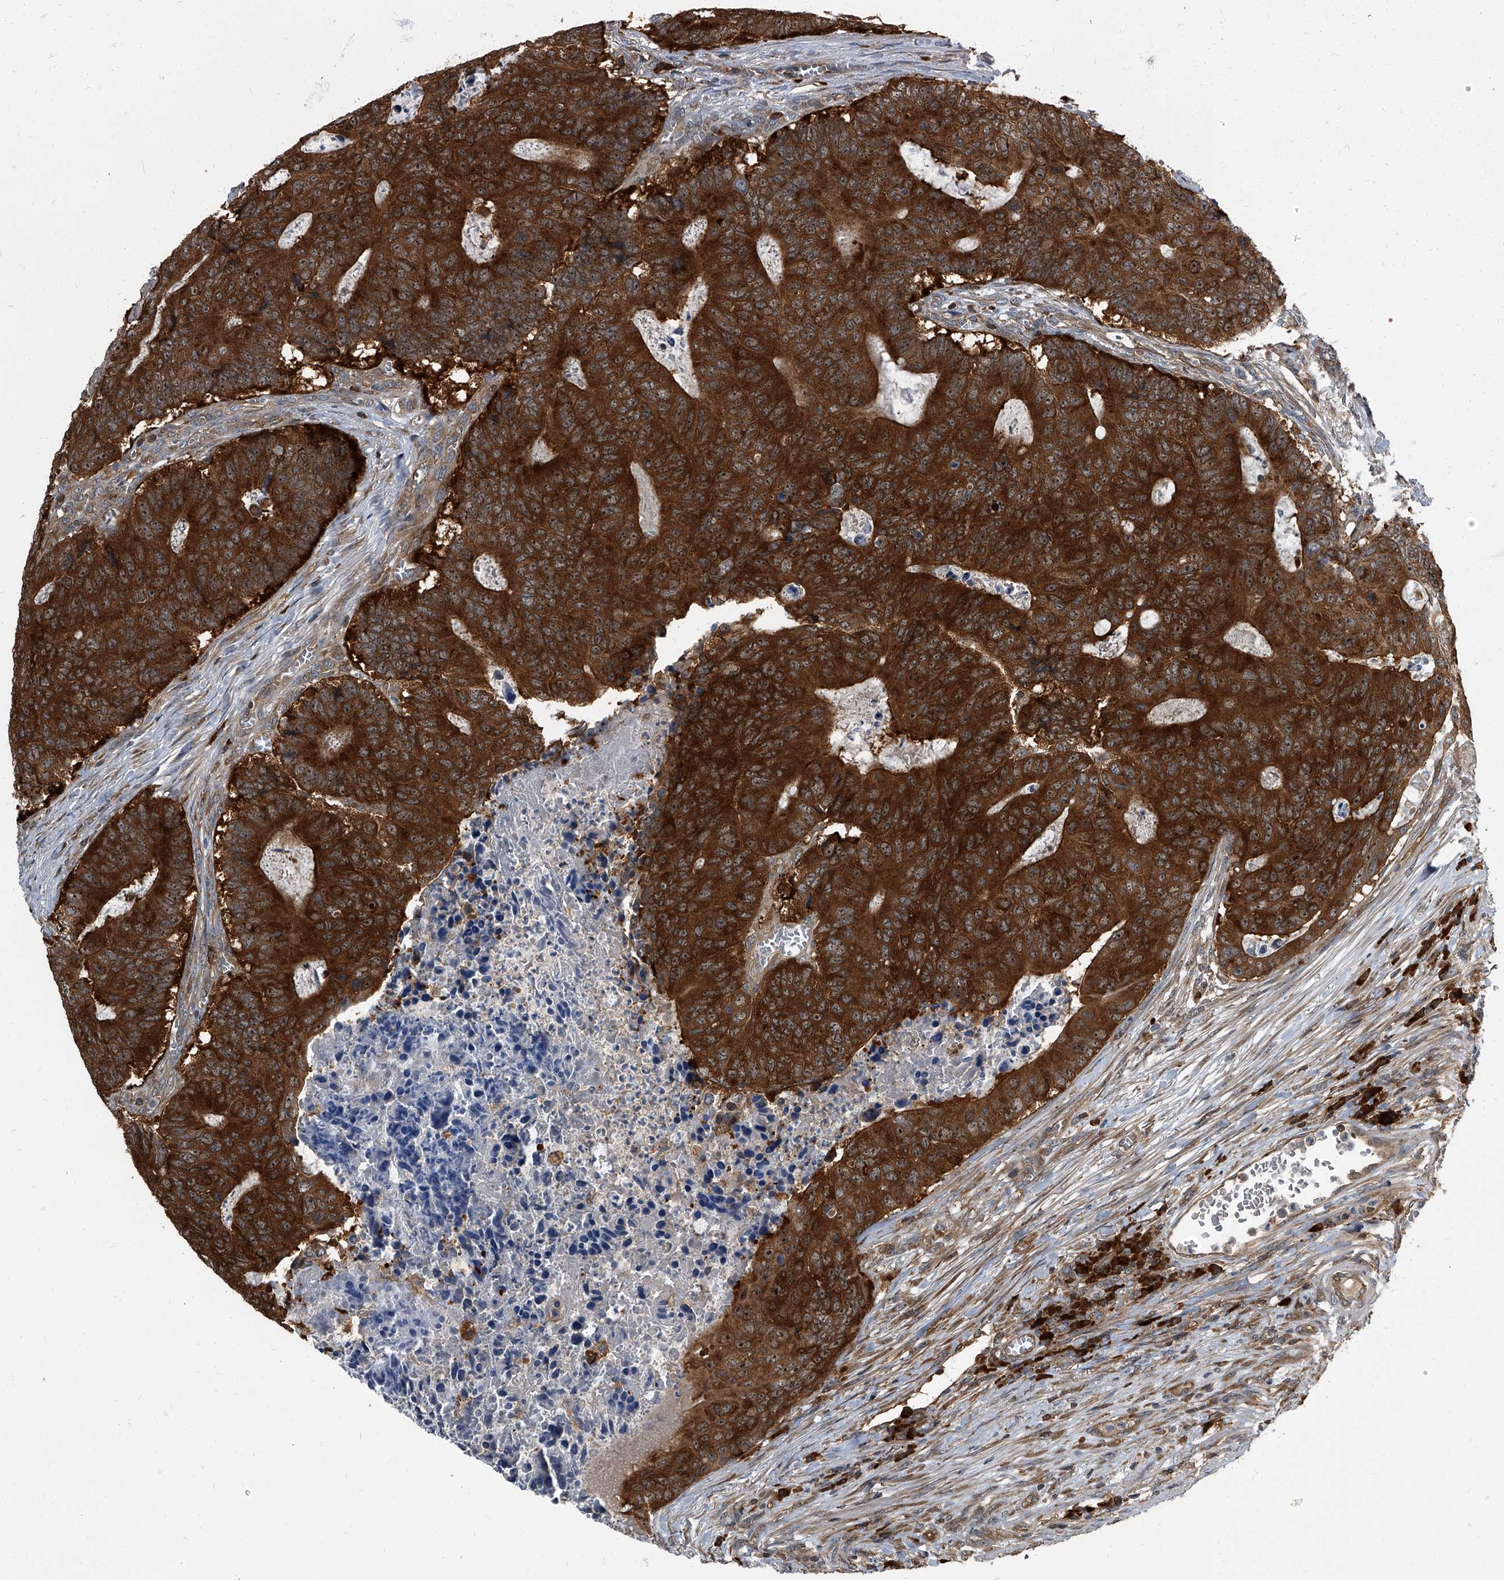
{"staining": {"intensity": "strong", "quantity": ">75%", "location": "cytoplasmic/membranous"}, "tissue": "colorectal cancer", "cell_type": "Tumor cells", "image_type": "cancer", "snomed": [{"axis": "morphology", "description": "Adenocarcinoma, NOS"}, {"axis": "topography", "description": "Colon"}], "caption": "Immunohistochemistry (IHC) photomicrograph of neoplastic tissue: colorectal cancer (adenocarcinoma) stained using immunohistochemistry displays high levels of strong protein expression localized specifically in the cytoplasmic/membranous of tumor cells, appearing as a cytoplasmic/membranous brown color.", "gene": "CDV3", "patient": {"sex": "male", "age": 87}}